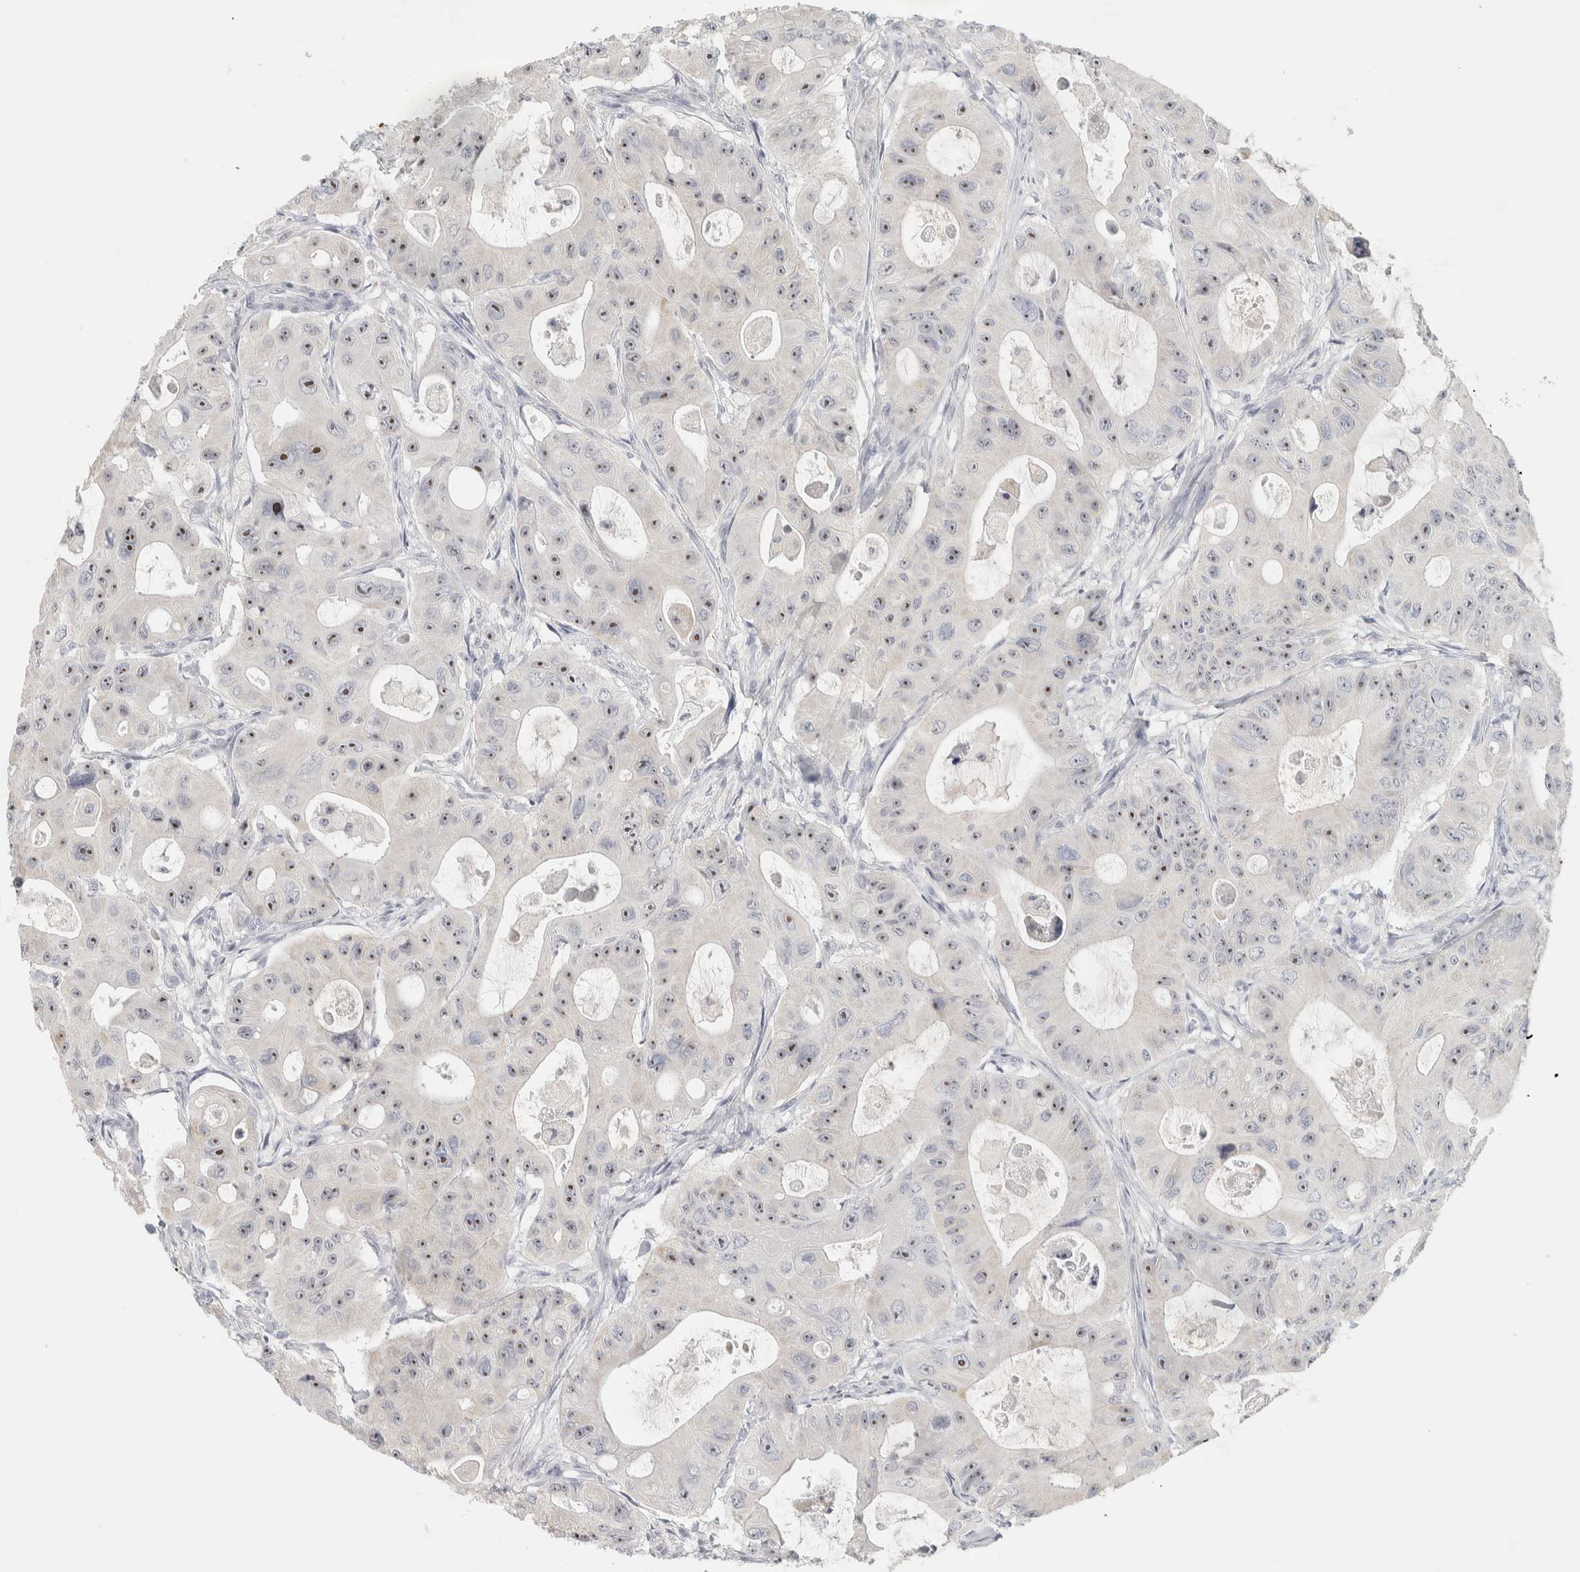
{"staining": {"intensity": "strong", "quantity": ">75%", "location": "nuclear"}, "tissue": "colorectal cancer", "cell_type": "Tumor cells", "image_type": "cancer", "snomed": [{"axis": "morphology", "description": "Adenocarcinoma, NOS"}, {"axis": "topography", "description": "Colon"}], "caption": "Approximately >75% of tumor cells in colorectal cancer (adenocarcinoma) show strong nuclear protein expression as visualized by brown immunohistochemical staining.", "gene": "DCXR", "patient": {"sex": "female", "age": 46}}